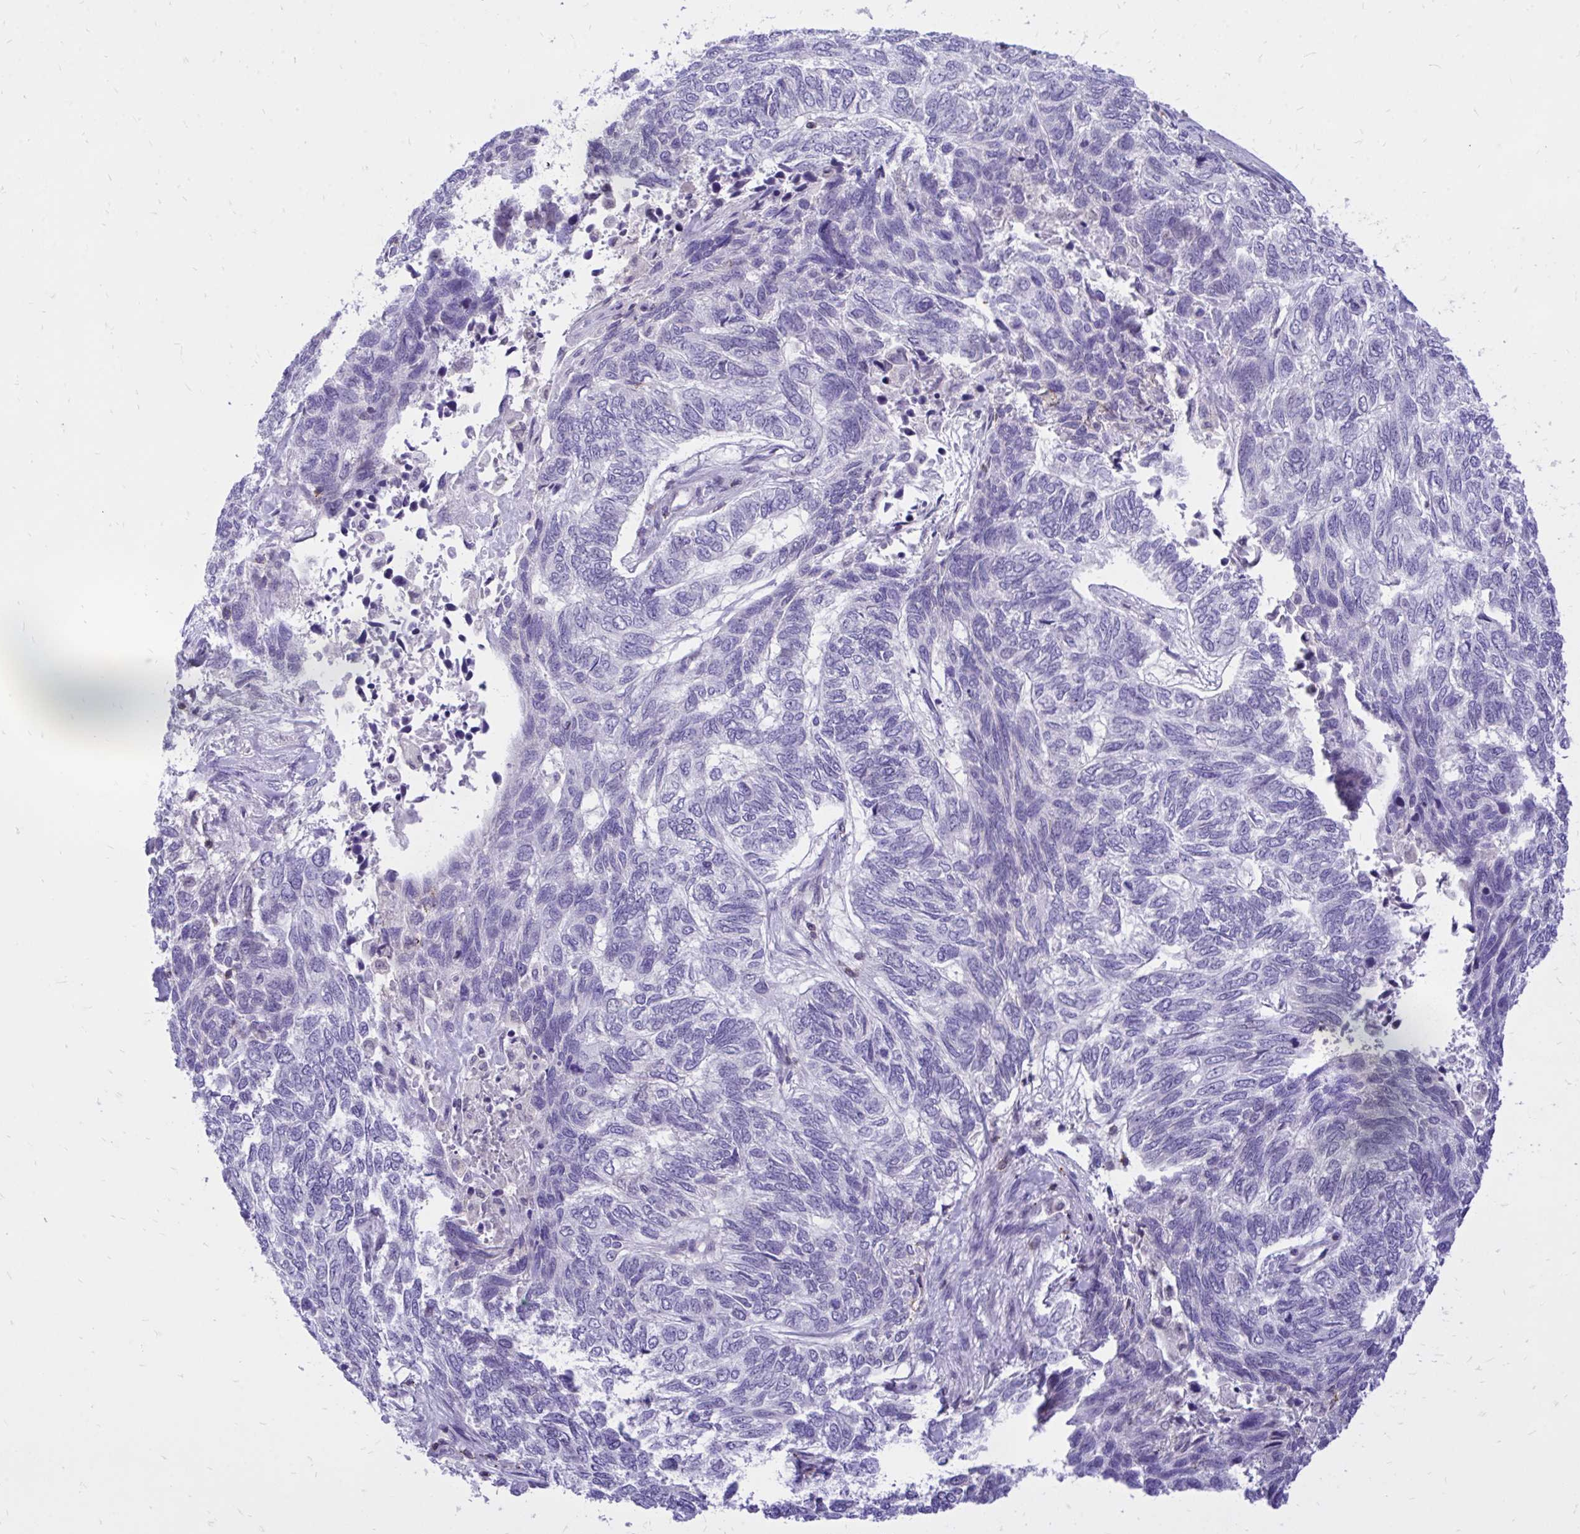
{"staining": {"intensity": "negative", "quantity": "none", "location": "none"}, "tissue": "skin cancer", "cell_type": "Tumor cells", "image_type": "cancer", "snomed": [{"axis": "morphology", "description": "Basal cell carcinoma"}, {"axis": "topography", "description": "Skin"}], "caption": "This histopathology image is of skin basal cell carcinoma stained with IHC to label a protein in brown with the nuclei are counter-stained blue. There is no staining in tumor cells. (Brightfield microscopy of DAB IHC at high magnification).", "gene": "CXCL8", "patient": {"sex": "female", "age": 65}}